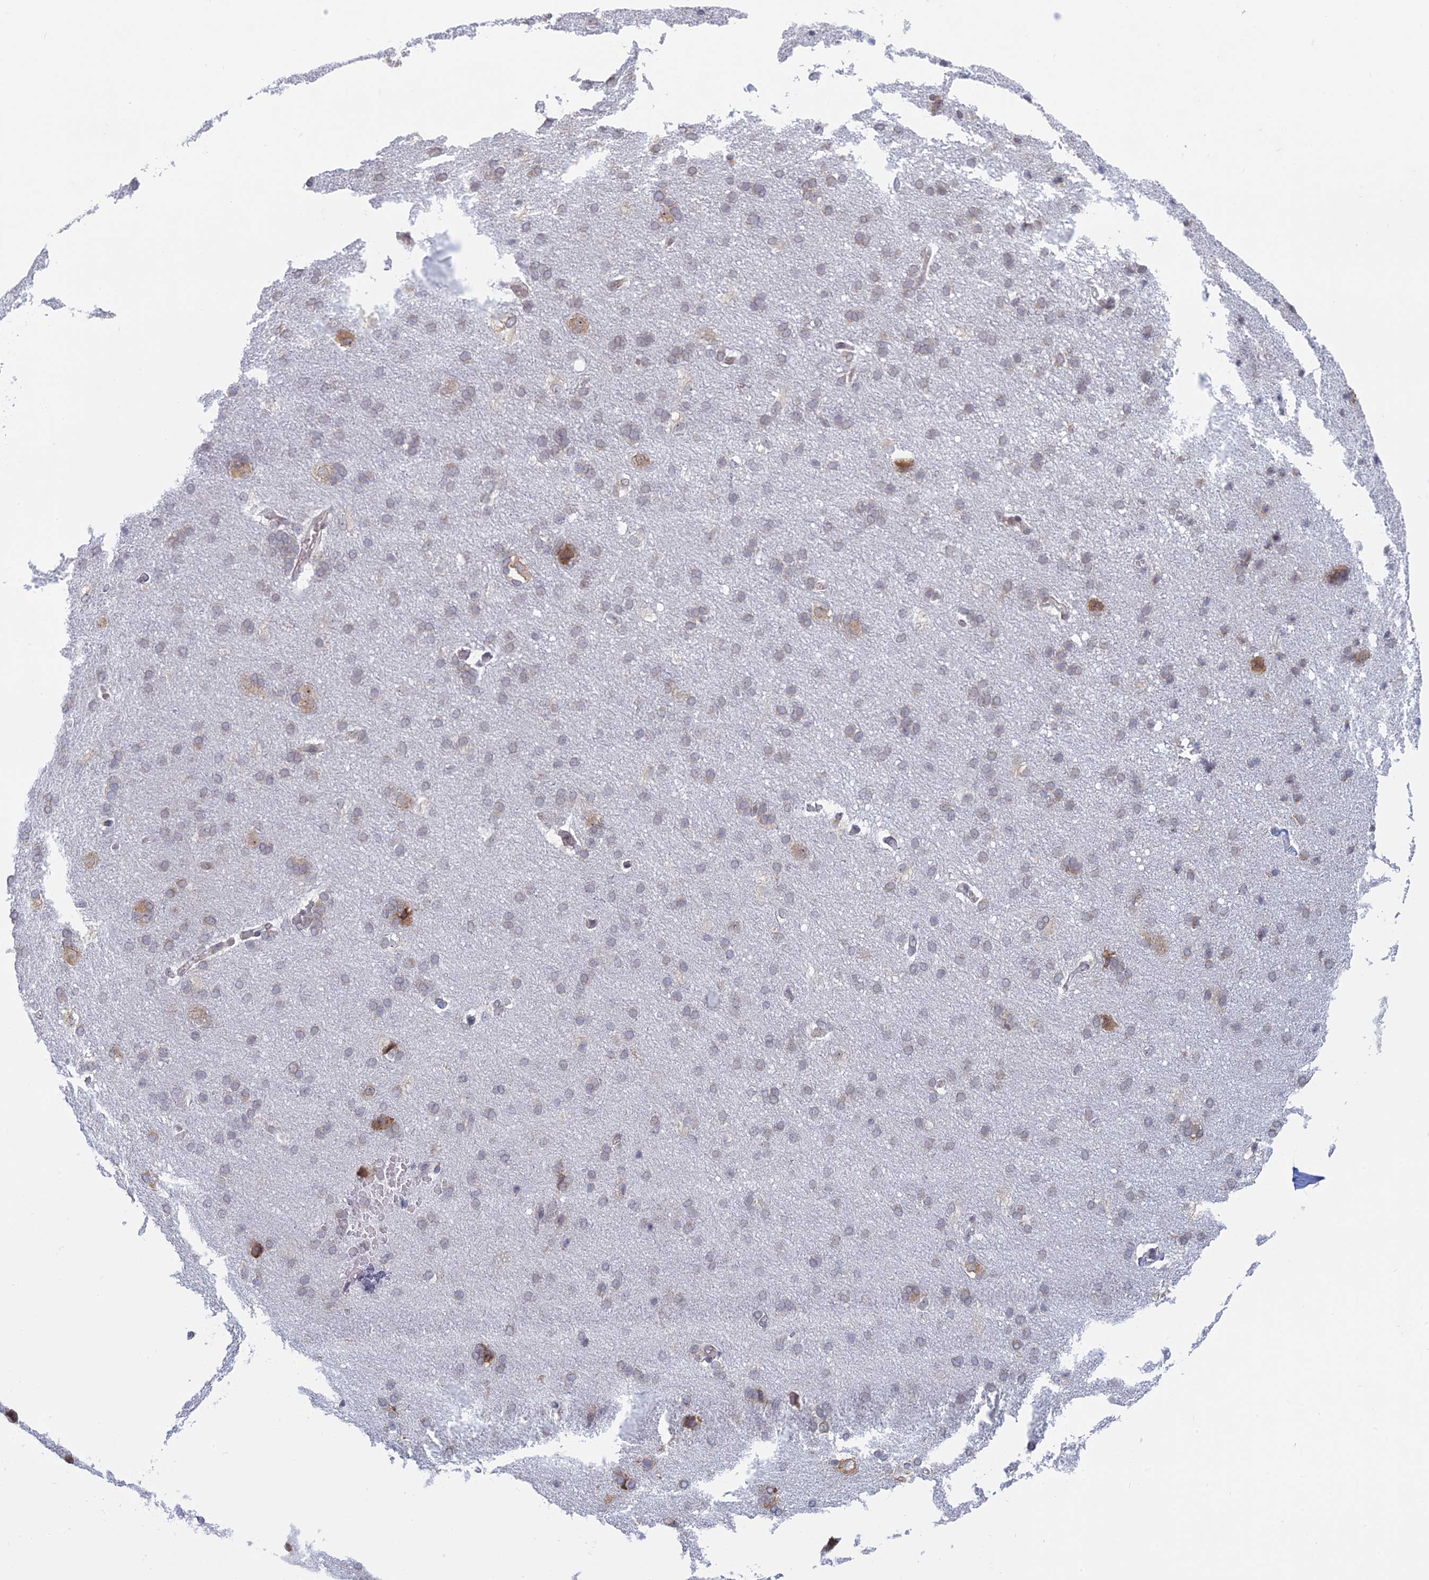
{"staining": {"intensity": "weak", "quantity": "25%-75%", "location": "cytoplasmic/membranous"}, "tissue": "cerebral cortex", "cell_type": "Endothelial cells", "image_type": "normal", "snomed": [{"axis": "morphology", "description": "Normal tissue, NOS"}, {"axis": "topography", "description": "Cerebral cortex"}], "caption": "This micrograph demonstrates immunohistochemistry (IHC) staining of unremarkable cerebral cortex, with low weak cytoplasmic/membranous positivity in about 25%-75% of endothelial cells.", "gene": "RPS19BP1", "patient": {"sex": "male", "age": 62}}